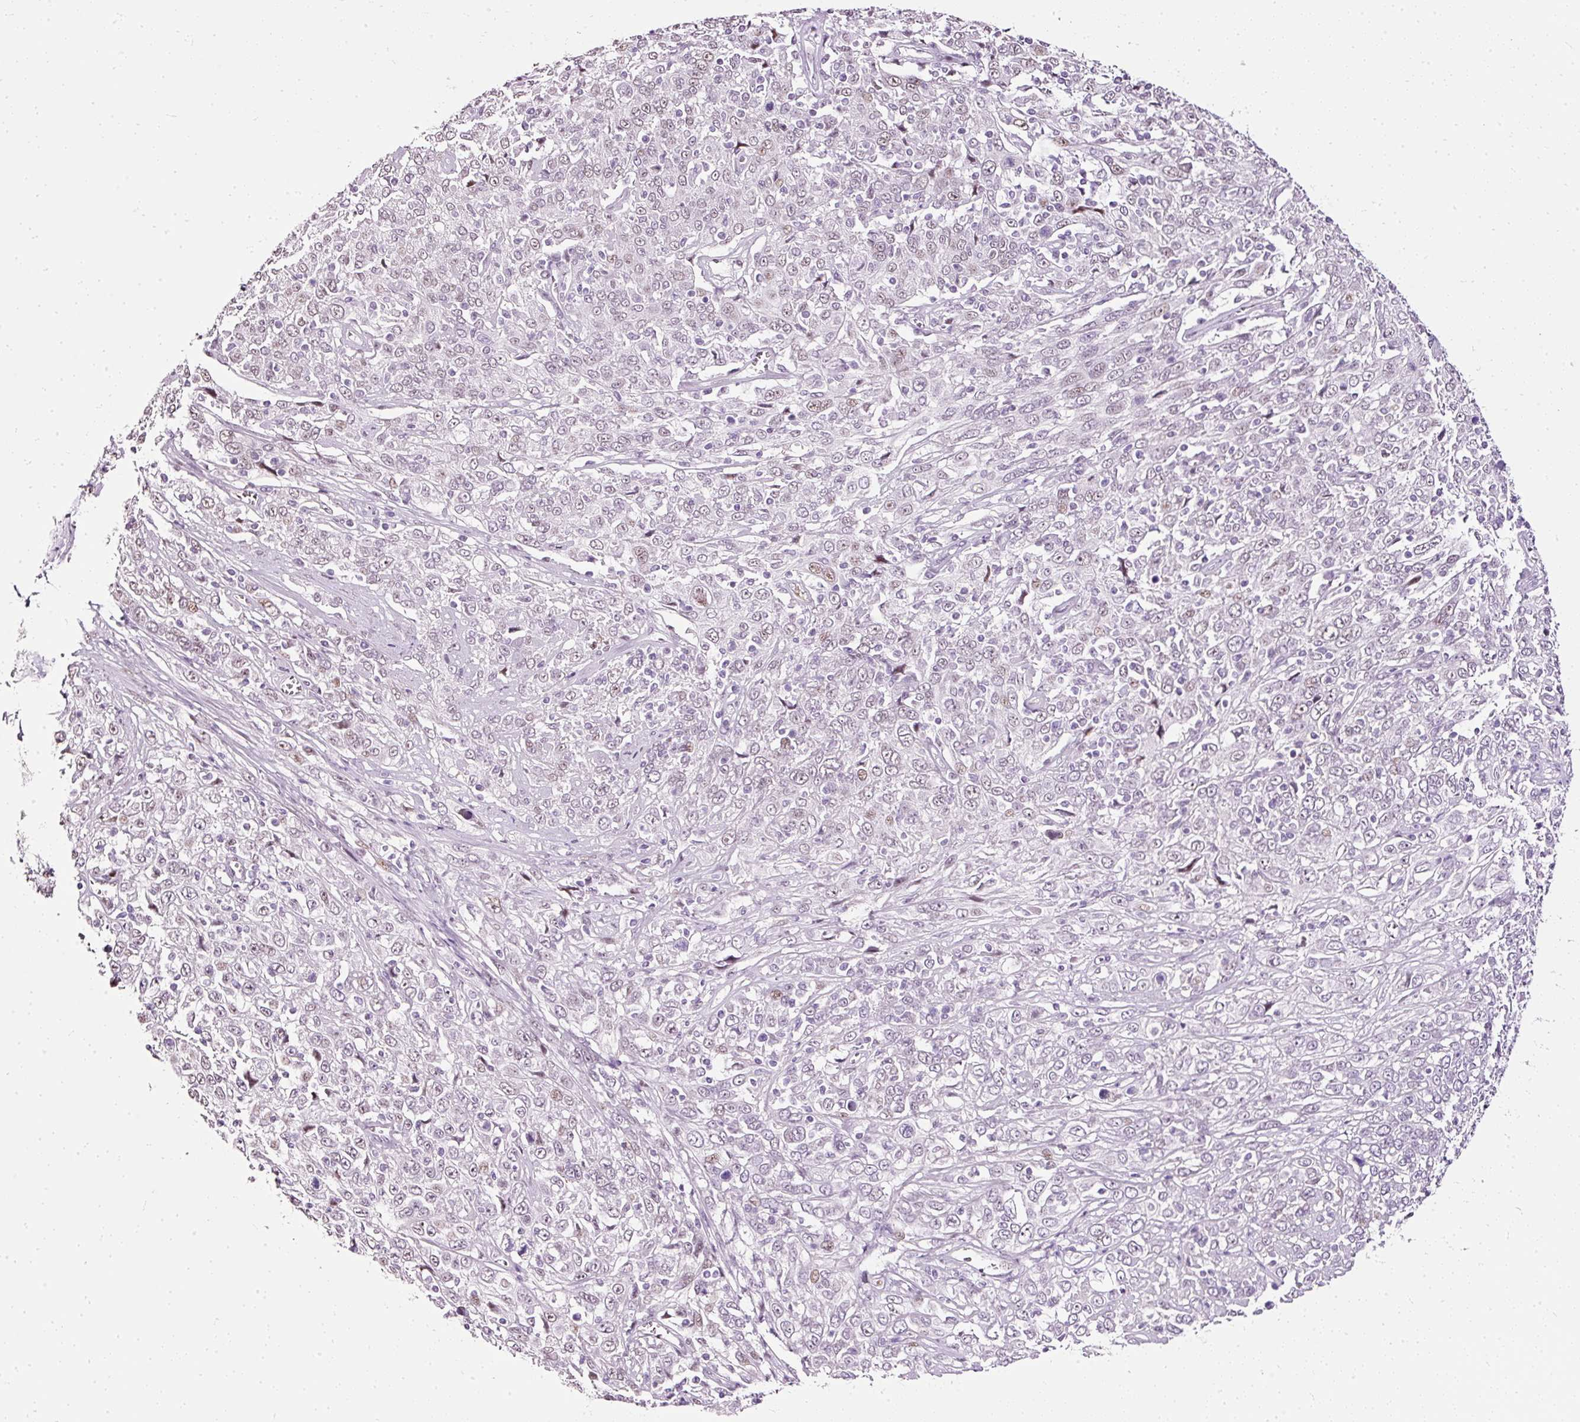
{"staining": {"intensity": "weak", "quantity": "25%-75%", "location": "nuclear"}, "tissue": "cervical cancer", "cell_type": "Tumor cells", "image_type": "cancer", "snomed": [{"axis": "morphology", "description": "Squamous cell carcinoma, NOS"}, {"axis": "topography", "description": "Cervix"}], "caption": "An immunohistochemistry photomicrograph of tumor tissue is shown. Protein staining in brown labels weak nuclear positivity in cervical squamous cell carcinoma within tumor cells.", "gene": "PDE6B", "patient": {"sex": "female", "age": 46}}